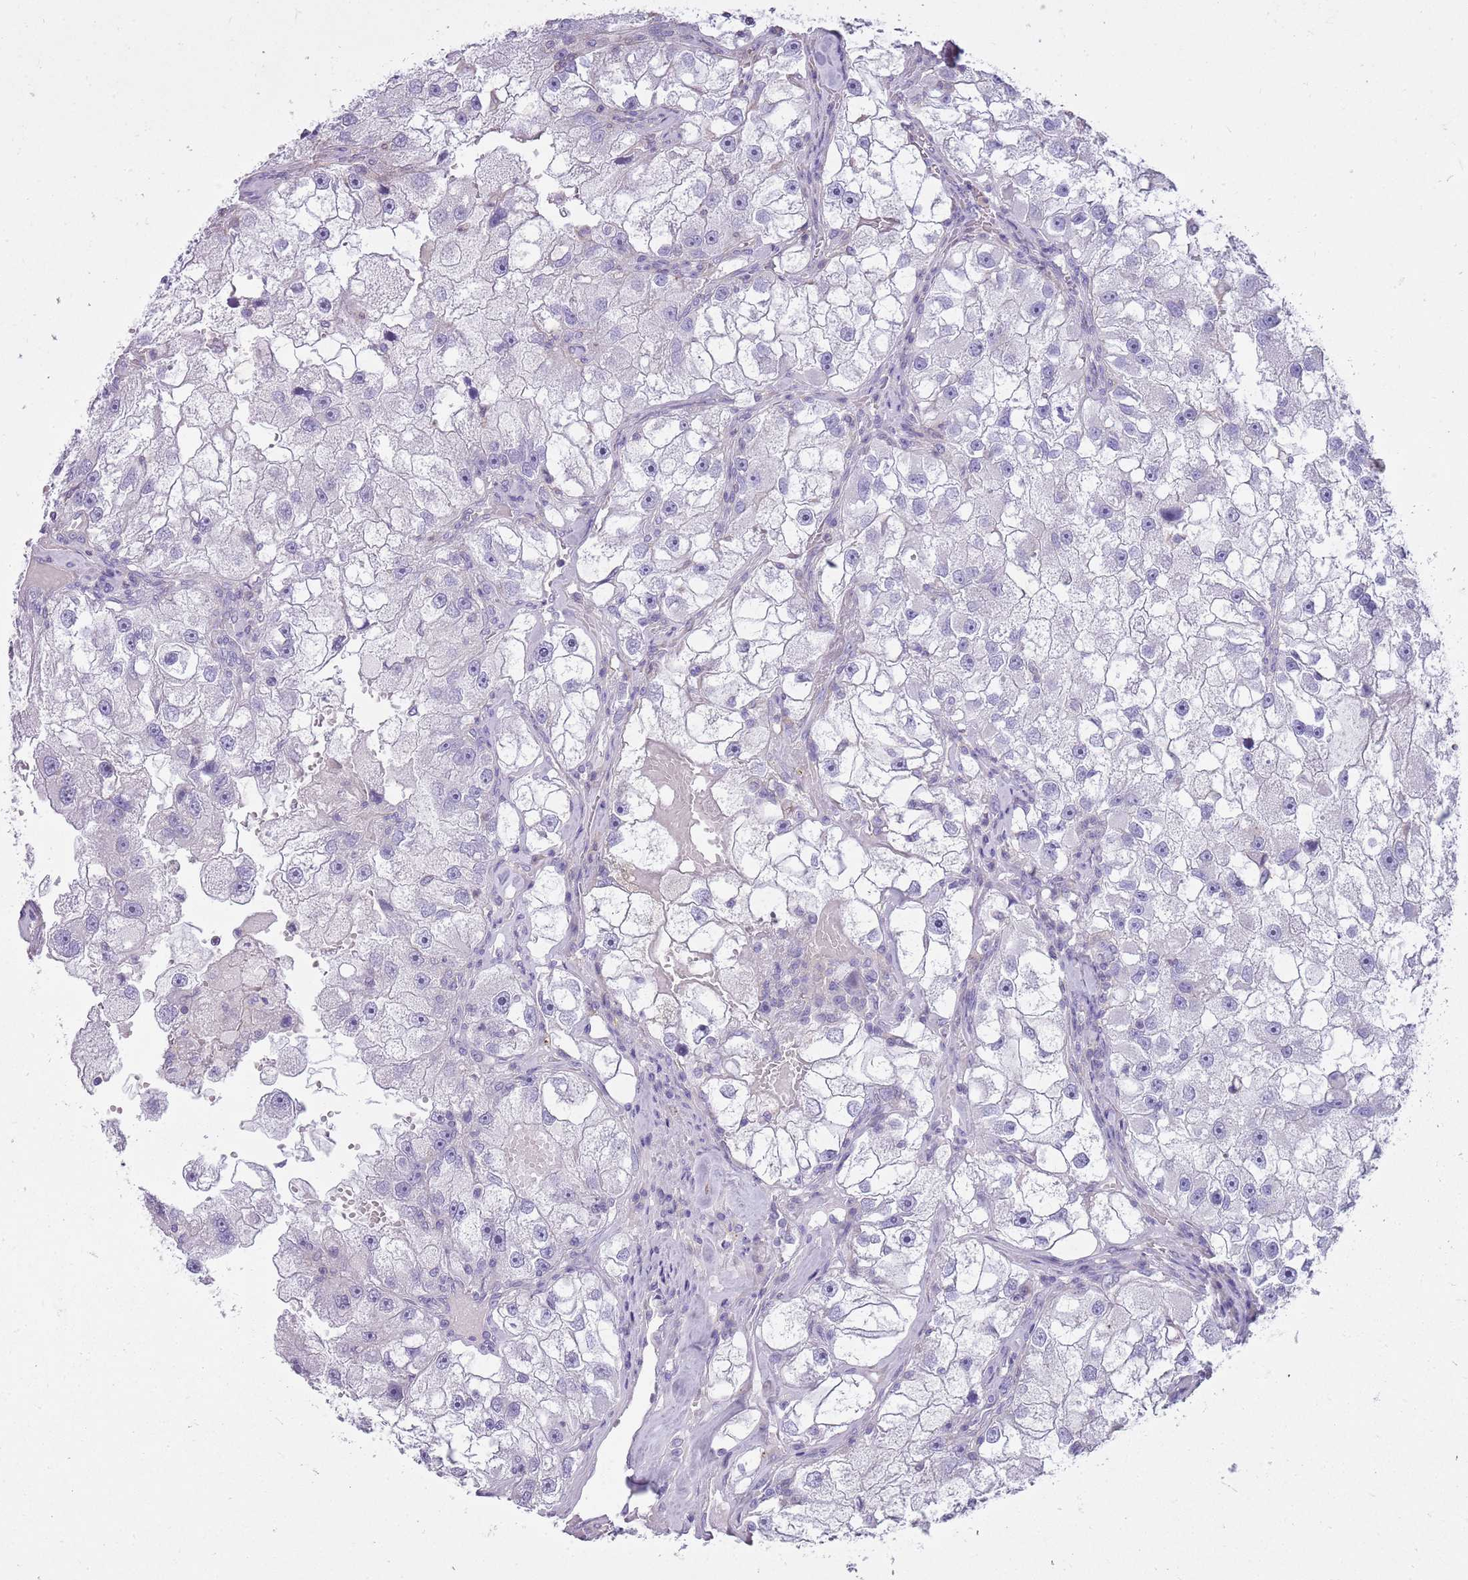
{"staining": {"intensity": "negative", "quantity": "none", "location": "none"}, "tissue": "renal cancer", "cell_type": "Tumor cells", "image_type": "cancer", "snomed": [{"axis": "morphology", "description": "Adenocarcinoma, NOS"}, {"axis": "topography", "description": "Kidney"}], "caption": "The IHC micrograph has no significant positivity in tumor cells of adenocarcinoma (renal) tissue.", "gene": "CNPPD1", "patient": {"sex": "male", "age": 63}}